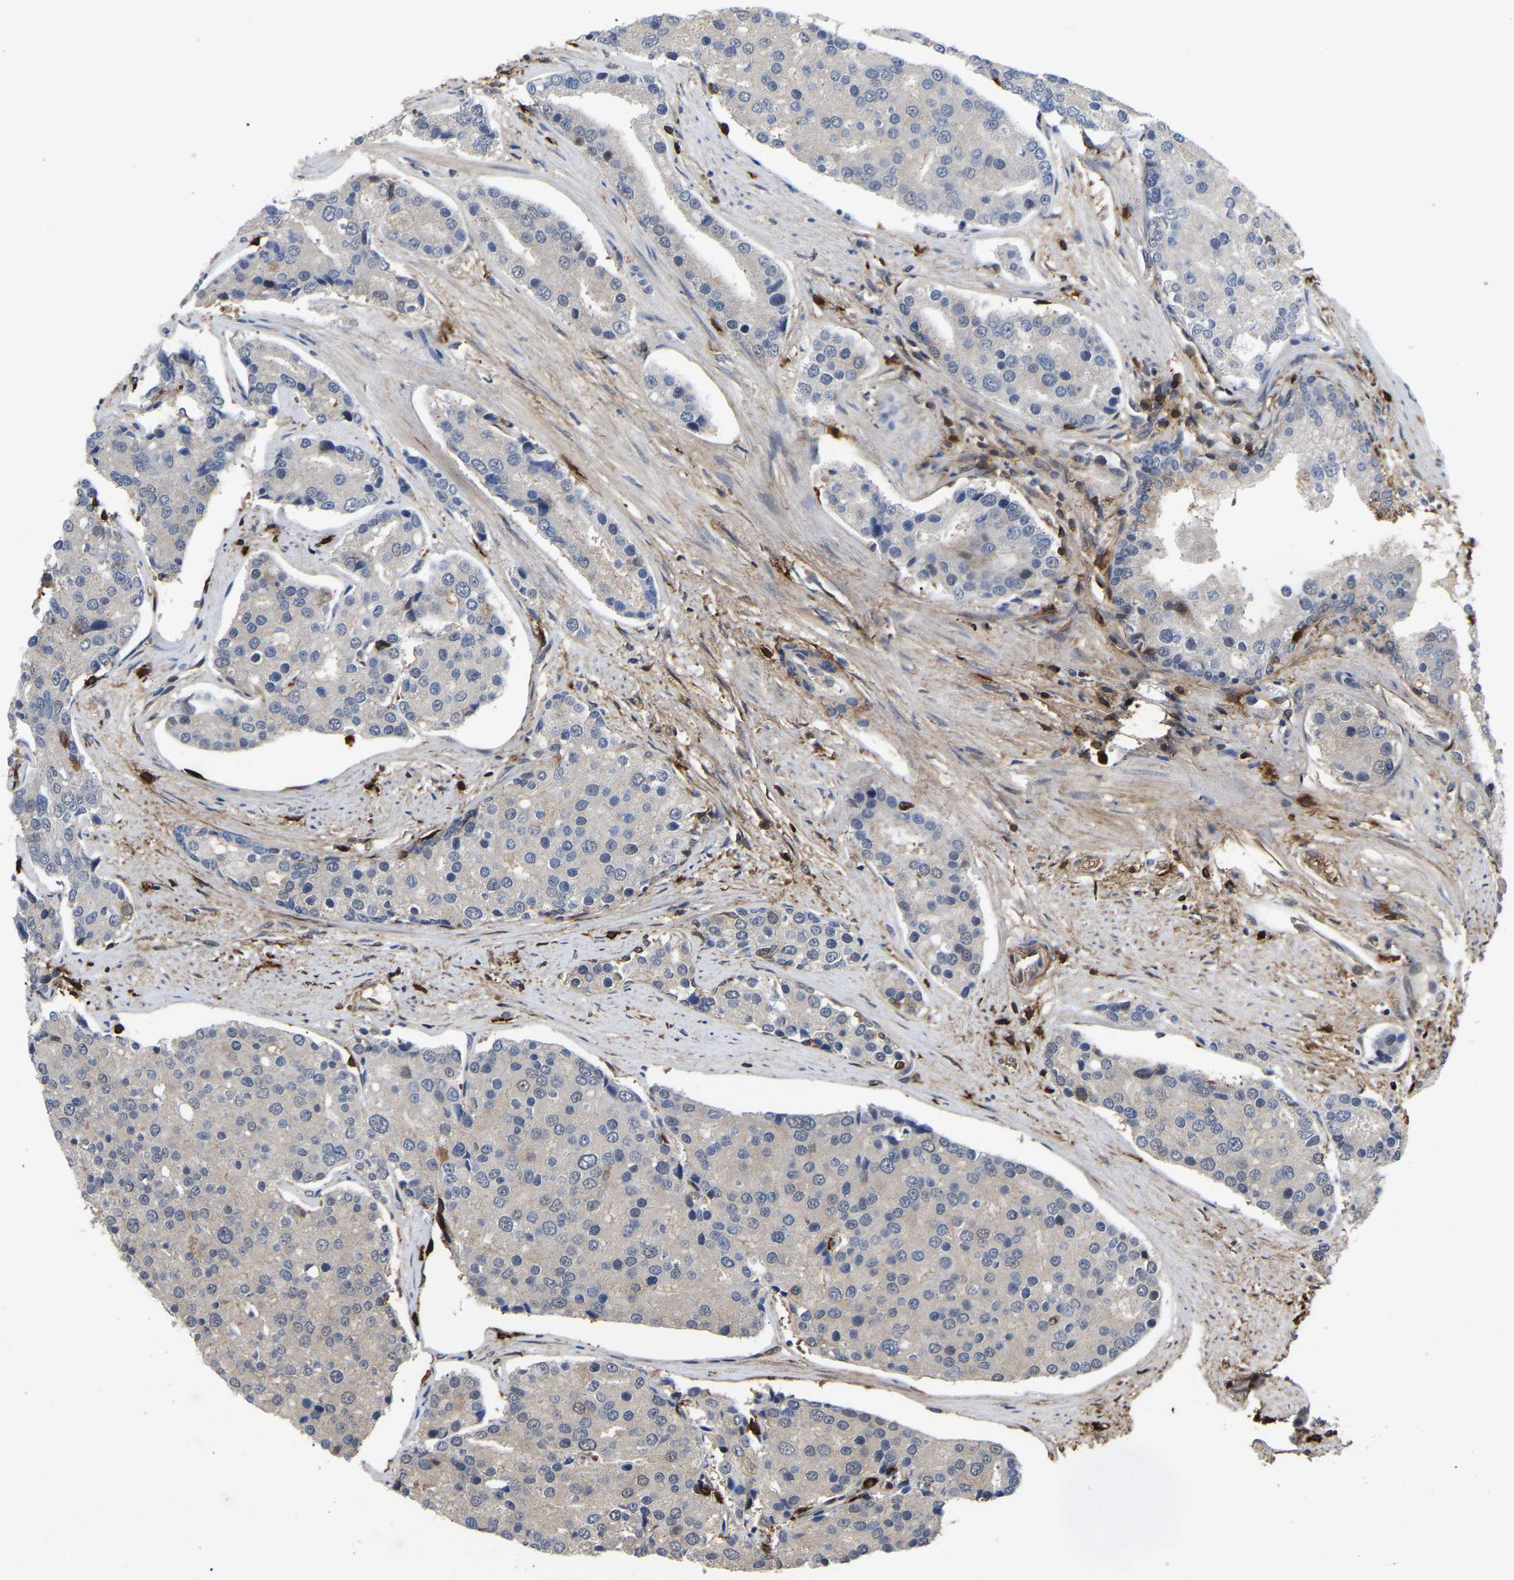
{"staining": {"intensity": "negative", "quantity": "none", "location": "none"}, "tissue": "prostate cancer", "cell_type": "Tumor cells", "image_type": "cancer", "snomed": [{"axis": "morphology", "description": "Adenocarcinoma, High grade"}, {"axis": "topography", "description": "Prostate"}], "caption": "Immunohistochemical staining of prostate high-grade adenocarcinoma reveals no significant positivity in tumor cells.", "gene": "CIT", "patient": {"sex": "male", "age": 50}}